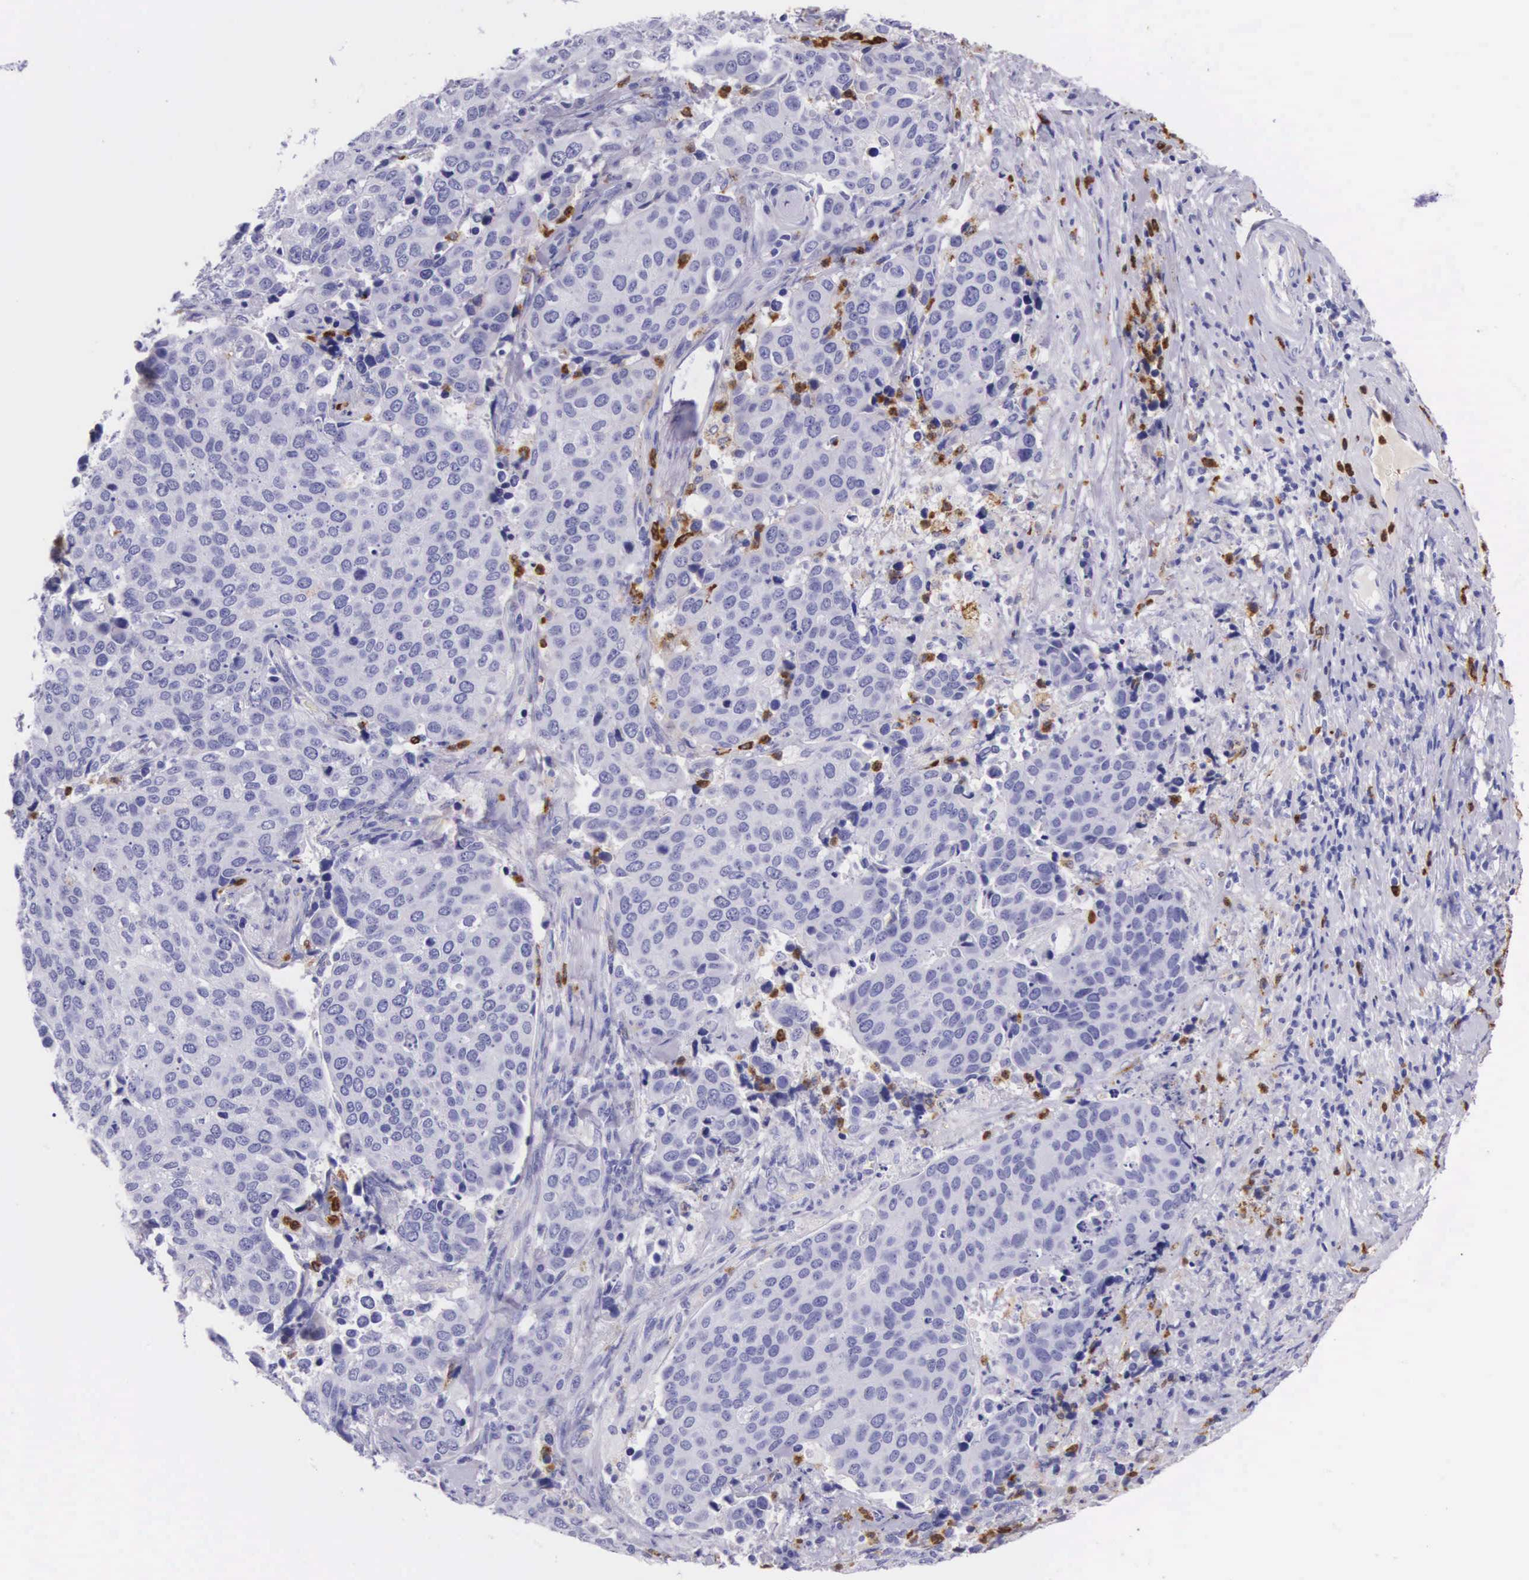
{"staining": {"intensity": "negative", "quantity": "none", "location": "none"}, "tissue": "cervical cancer", "cell_type": "Tumor cells", "image_type": "cancer", "snomed": [{"axis": "morphology", "description": "Squamous cell carcinoma, NOS"}, {"axis": "topography", "description": "Cervix"}], "caption": "Tumor cells show no significant positivity in squamous cell carcinoma (cervical). (IHC, brightfield microscopy, high magnification).", "gene": "FCN1", "patient": {"sex": "female", "age": 54}}